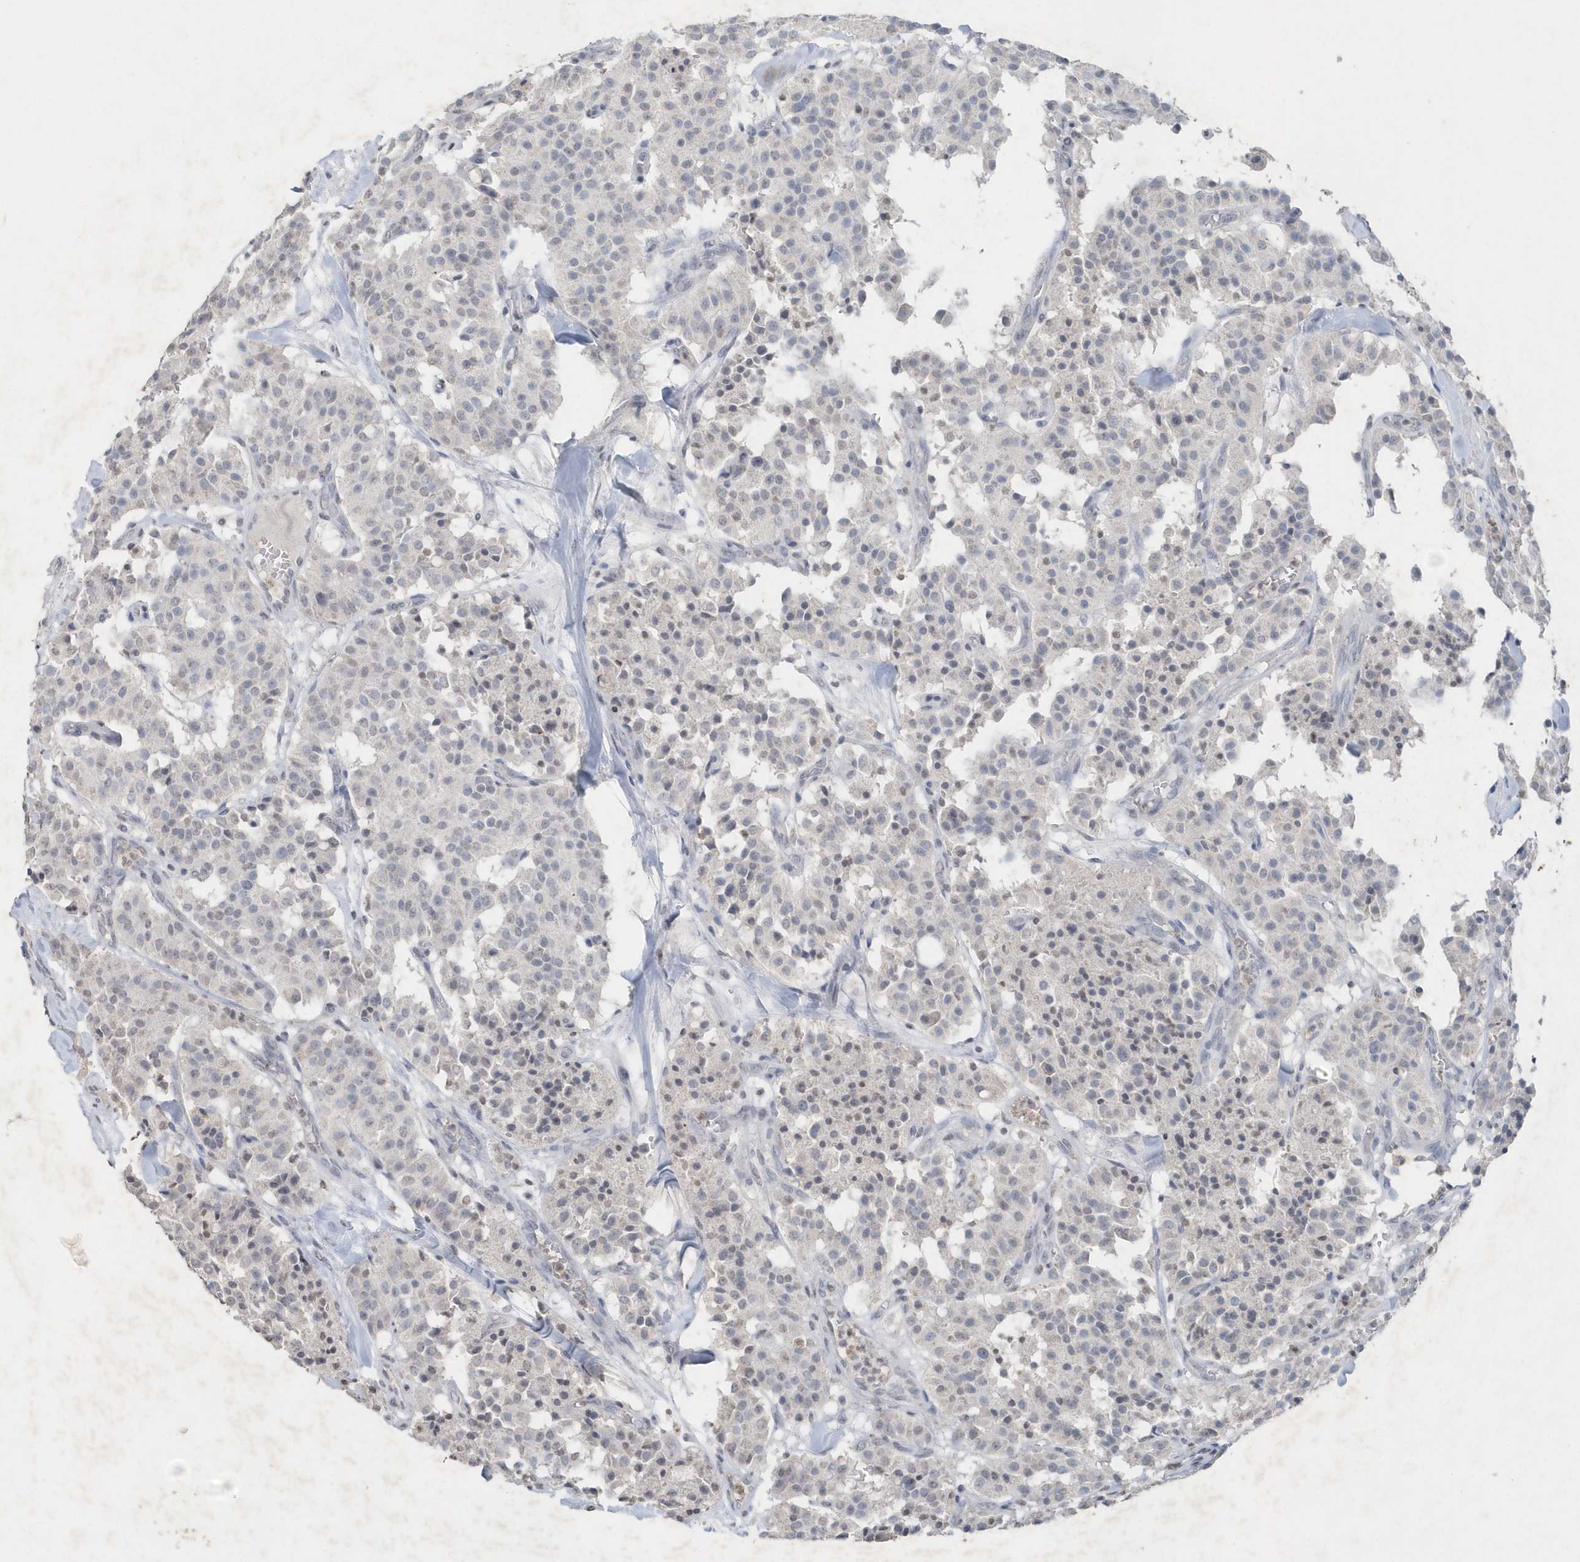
{"staining": {"intensity": "negative", "quantity": "none", "location": "none"}, "tissue": "carcinoid", "cell_type": "Tumor cells", "image_type": "cancer", "snomed": [{"axis": "morphology", "description": "Carcinoid, malignant, NOS"}, {"axis": "topography", "description": "Lung"}], "caption": "Immunohistochemistry (IHC) micrograph of neoplastic tissue: human carcinoid stained with DAB exhibits no significant protein positivity in tumor cells.", "gene": "PDCD1", "patient": {"sex": "male", "age": 30}}